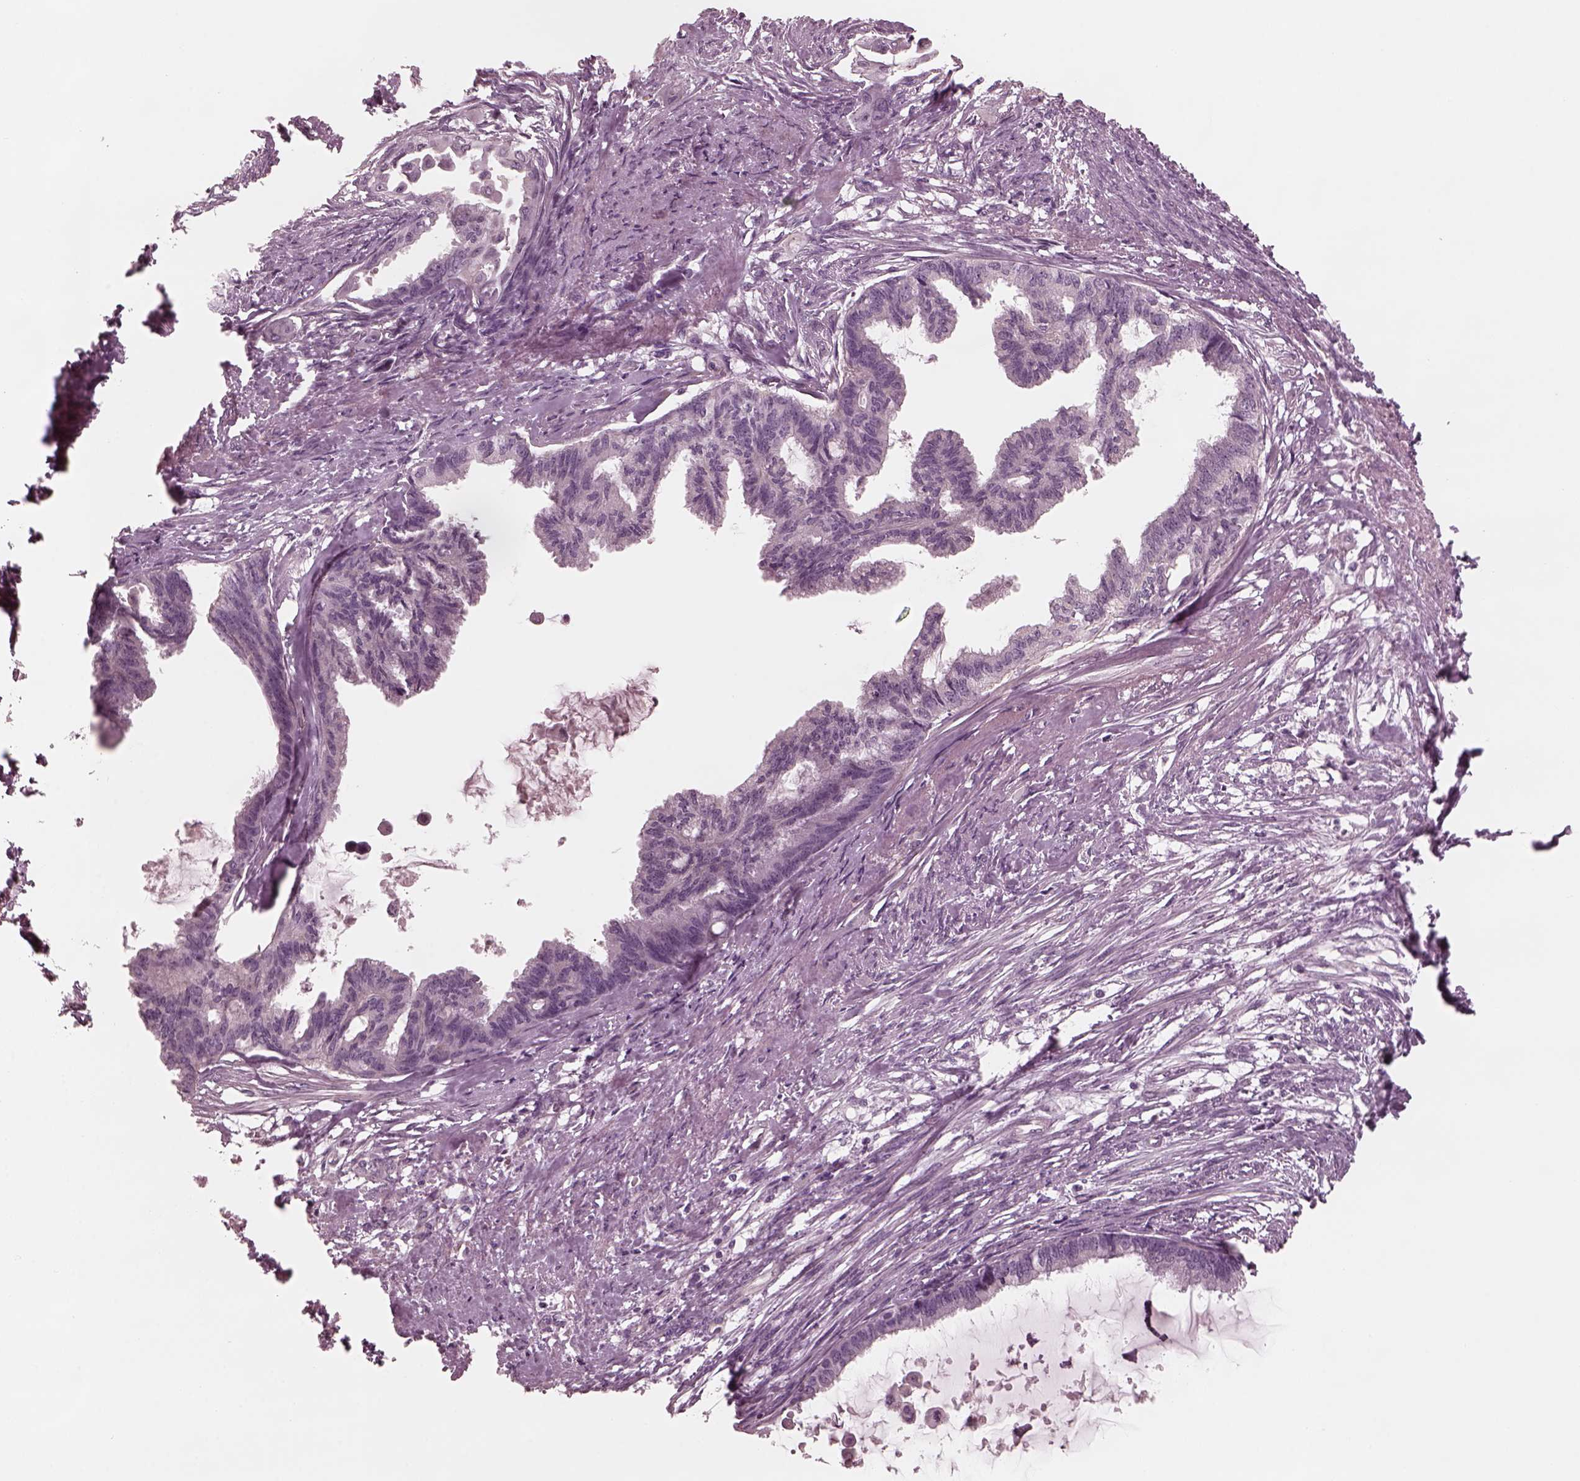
{"staining": {"intensity": "negative", "quantity": "none", "location": "none"}, "tissue": "endometrial cancer", "cell_type": "Tumor cells", "image_type": "cancer", "snomed": [{"axis": "morphology", "description": "Adenocarcinoma, NOS"}, {"axis": "topography", "description": "Endometrium"}], "caption": "Tumor cells are negative for brown protein staining in adenocarcinoma (endometrial).", "gene": "KIF6", "patient": {"sex": "female", "age": 86}}